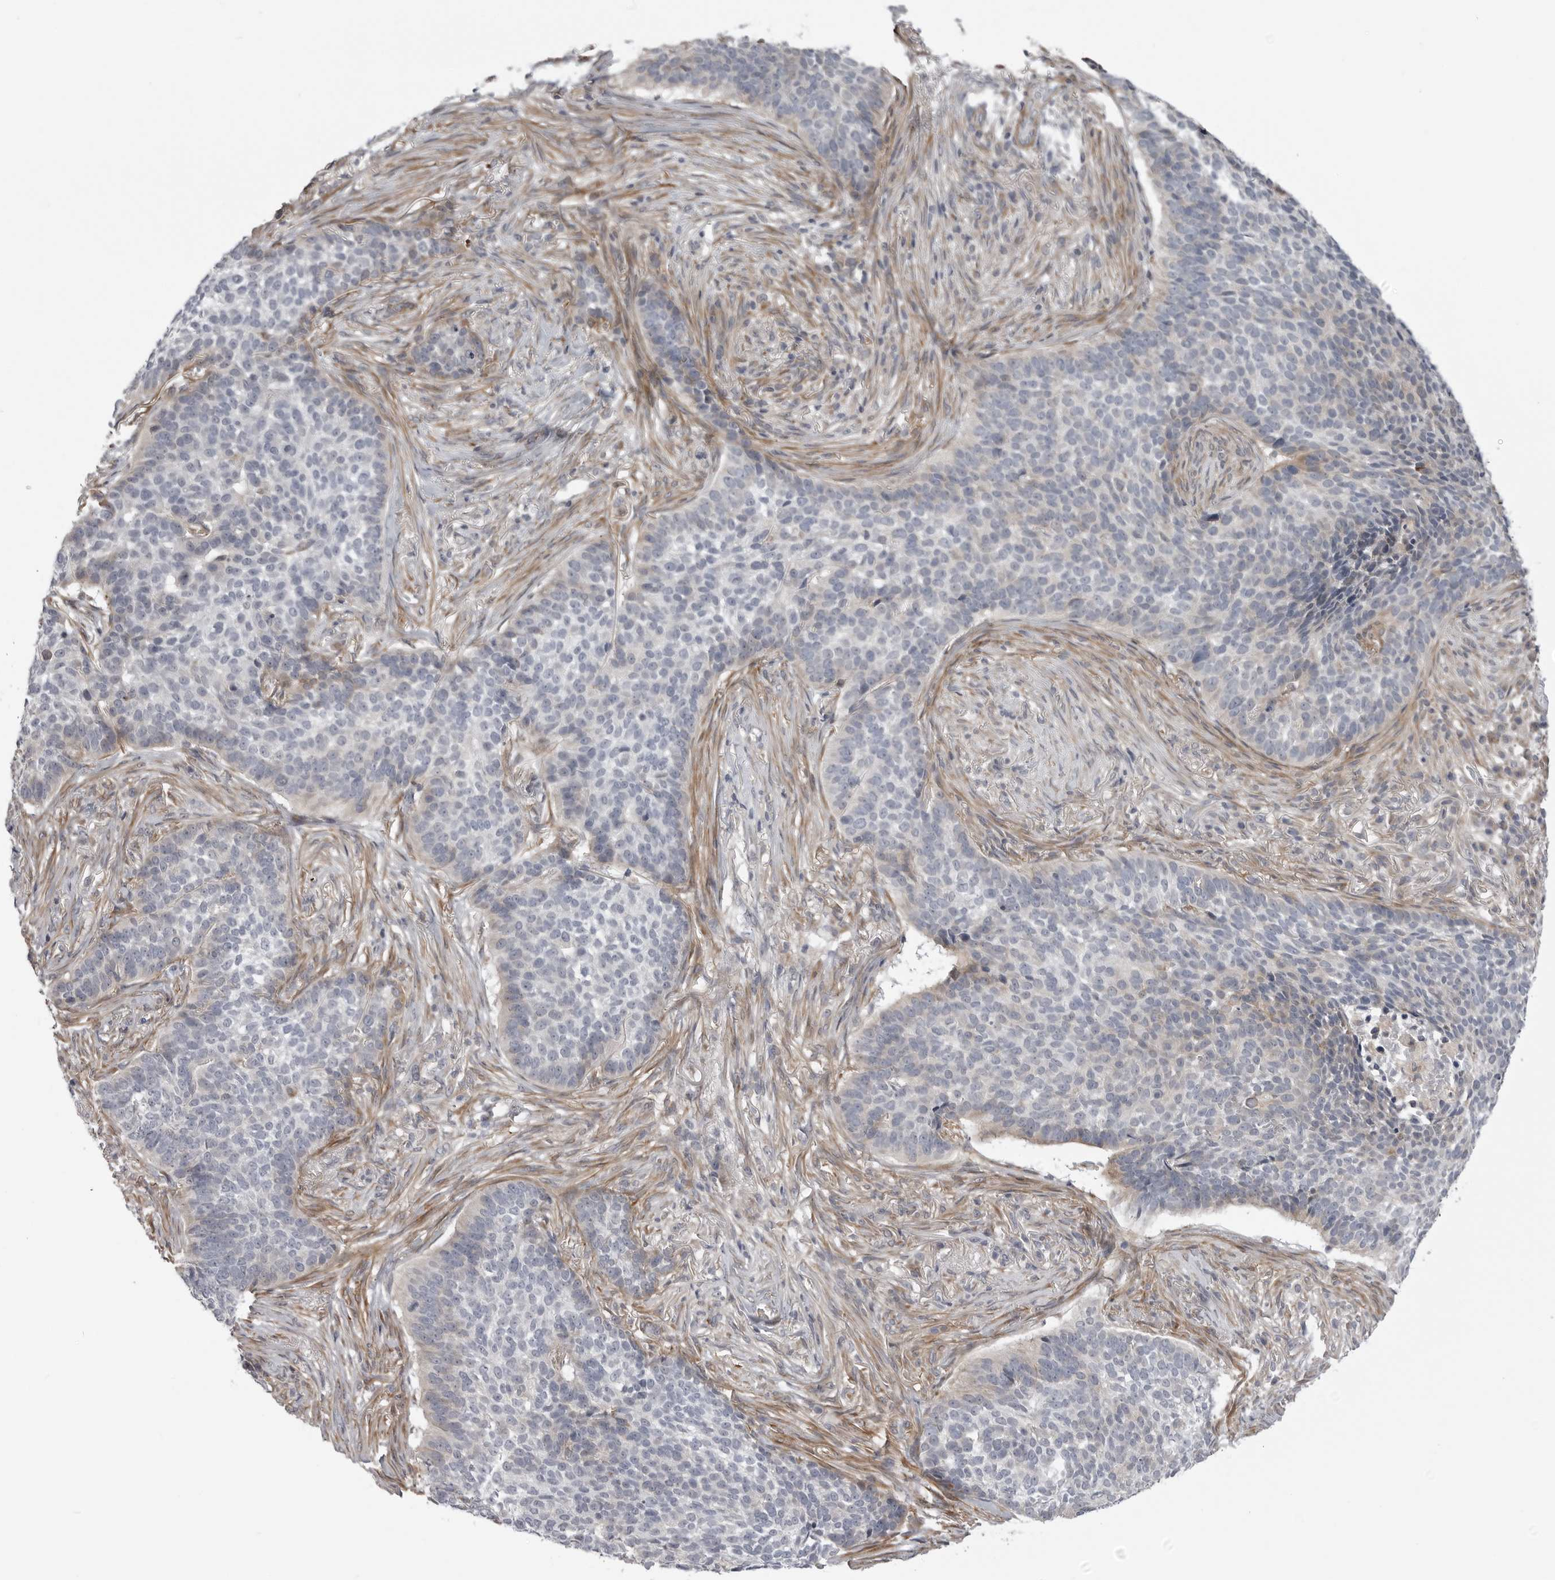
{"staining": {"intensity": "negative", "quantity": "none", "location": "none"}, "tissue": "skin cancer", "cell_type": "Tumor cells", "image_type": "cancer", "snomed": [{"axis": "morphology", "description": "Basal cell carcinoma"}, {"axis": "topography", "description": "Skin"}], "caption": "This is a image of immunohistochemistry staining of basal cell carcinoma (skin), which shows no staining in tumor cells. The staining was performed using DAB to visualize the protein expression in brown, while the nuclei were stained in blue with hematoxylin (Magnification: 20x).", "gene": "SCP2", "patient": {"sex": "male", "age": 85}}